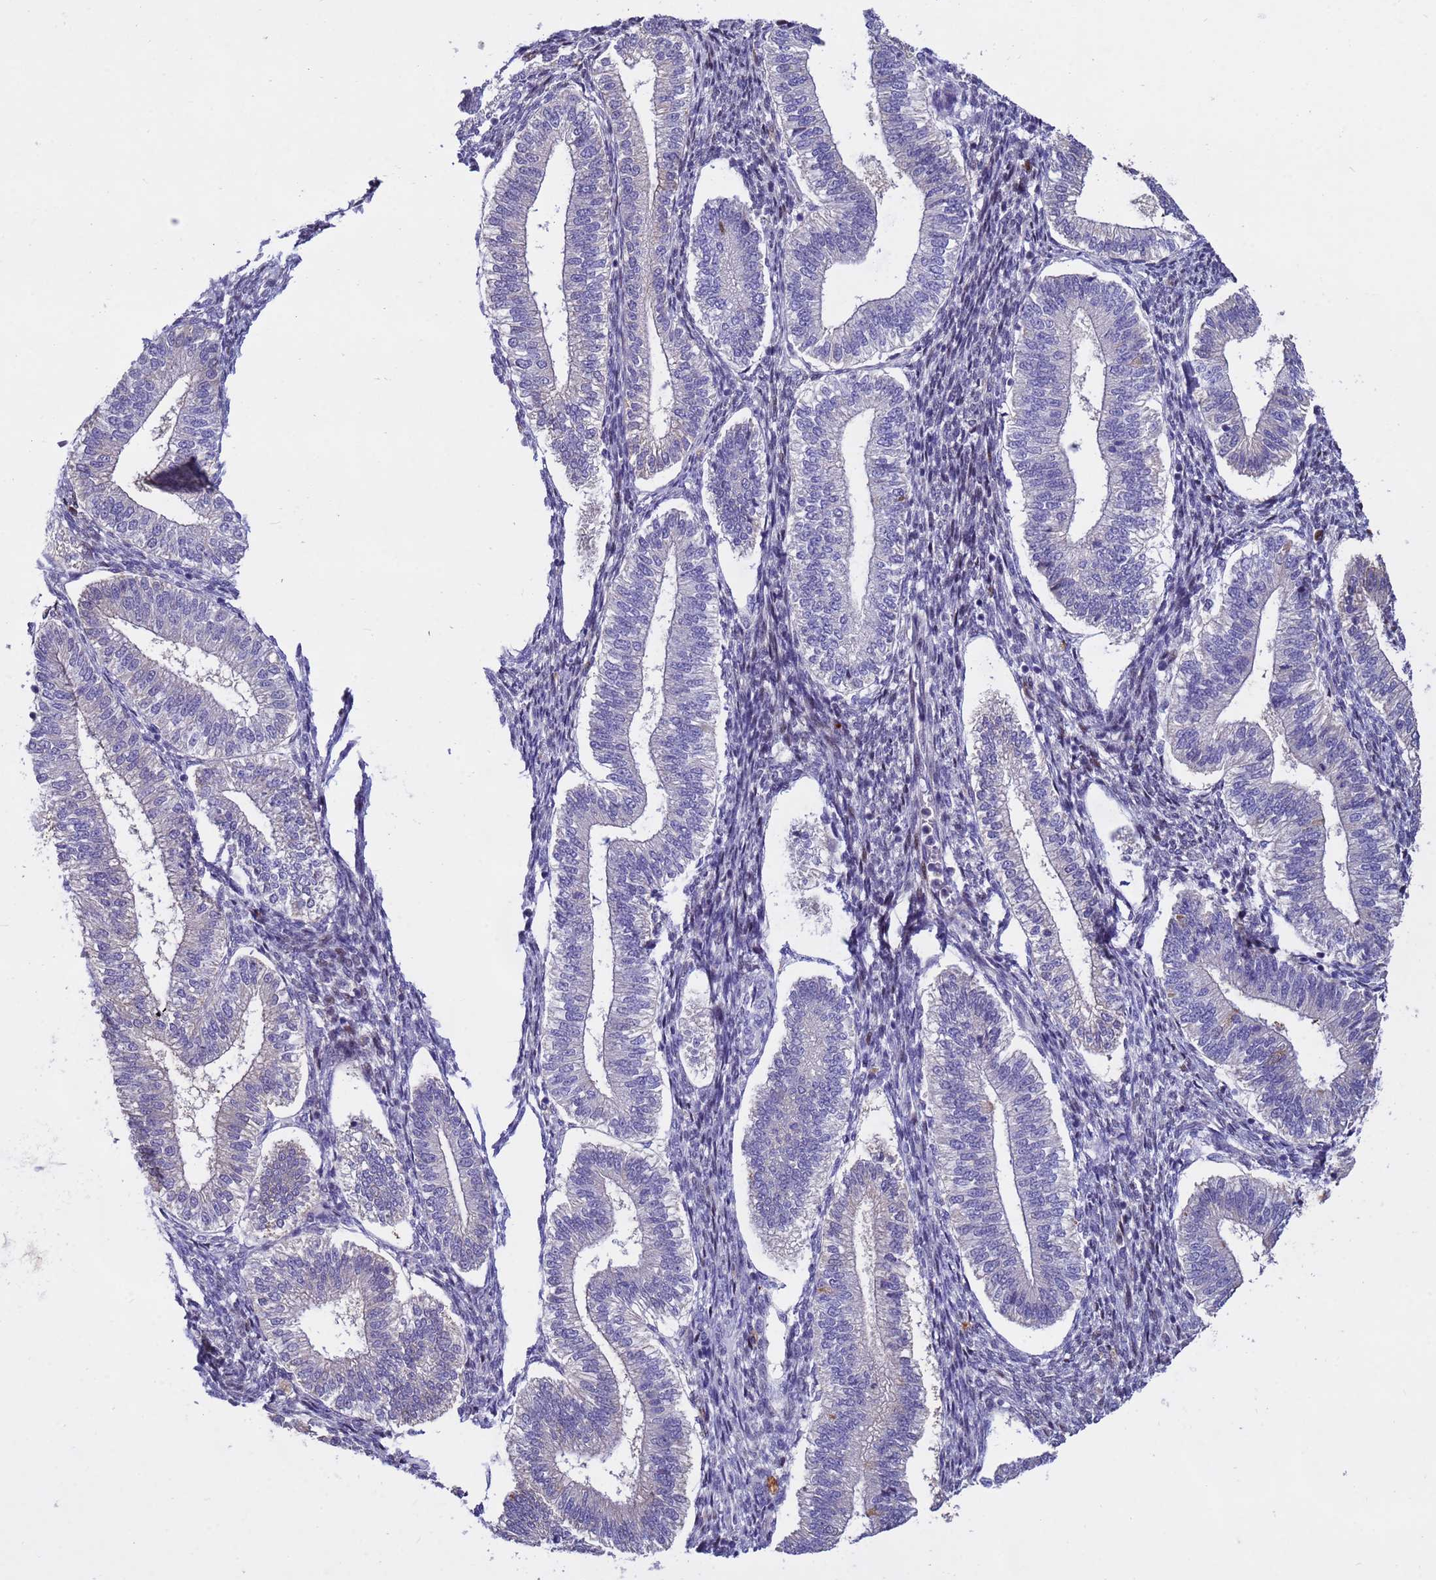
{"staining": {"intensity": "moderate", "quantity": "<25%", "location": "cytoplasmic/membranous"}, "tissue": "endometrium", "cell_type": "Cells in endometrial stroma", "image_type": "normal", "snomed": [{"axis": "morphology", "description": "Normal tissue, NOS"}, {"axis": "topography", "description": "Endometrium"}], "caption": "Endometrium stained with a brown dye displays moderate cytoplasmic/membranous positive expression in about <25% of cells in endometrial stroma.", "gene": "TUBGCP3", "patient": {"sex": "female", "age": 25}}